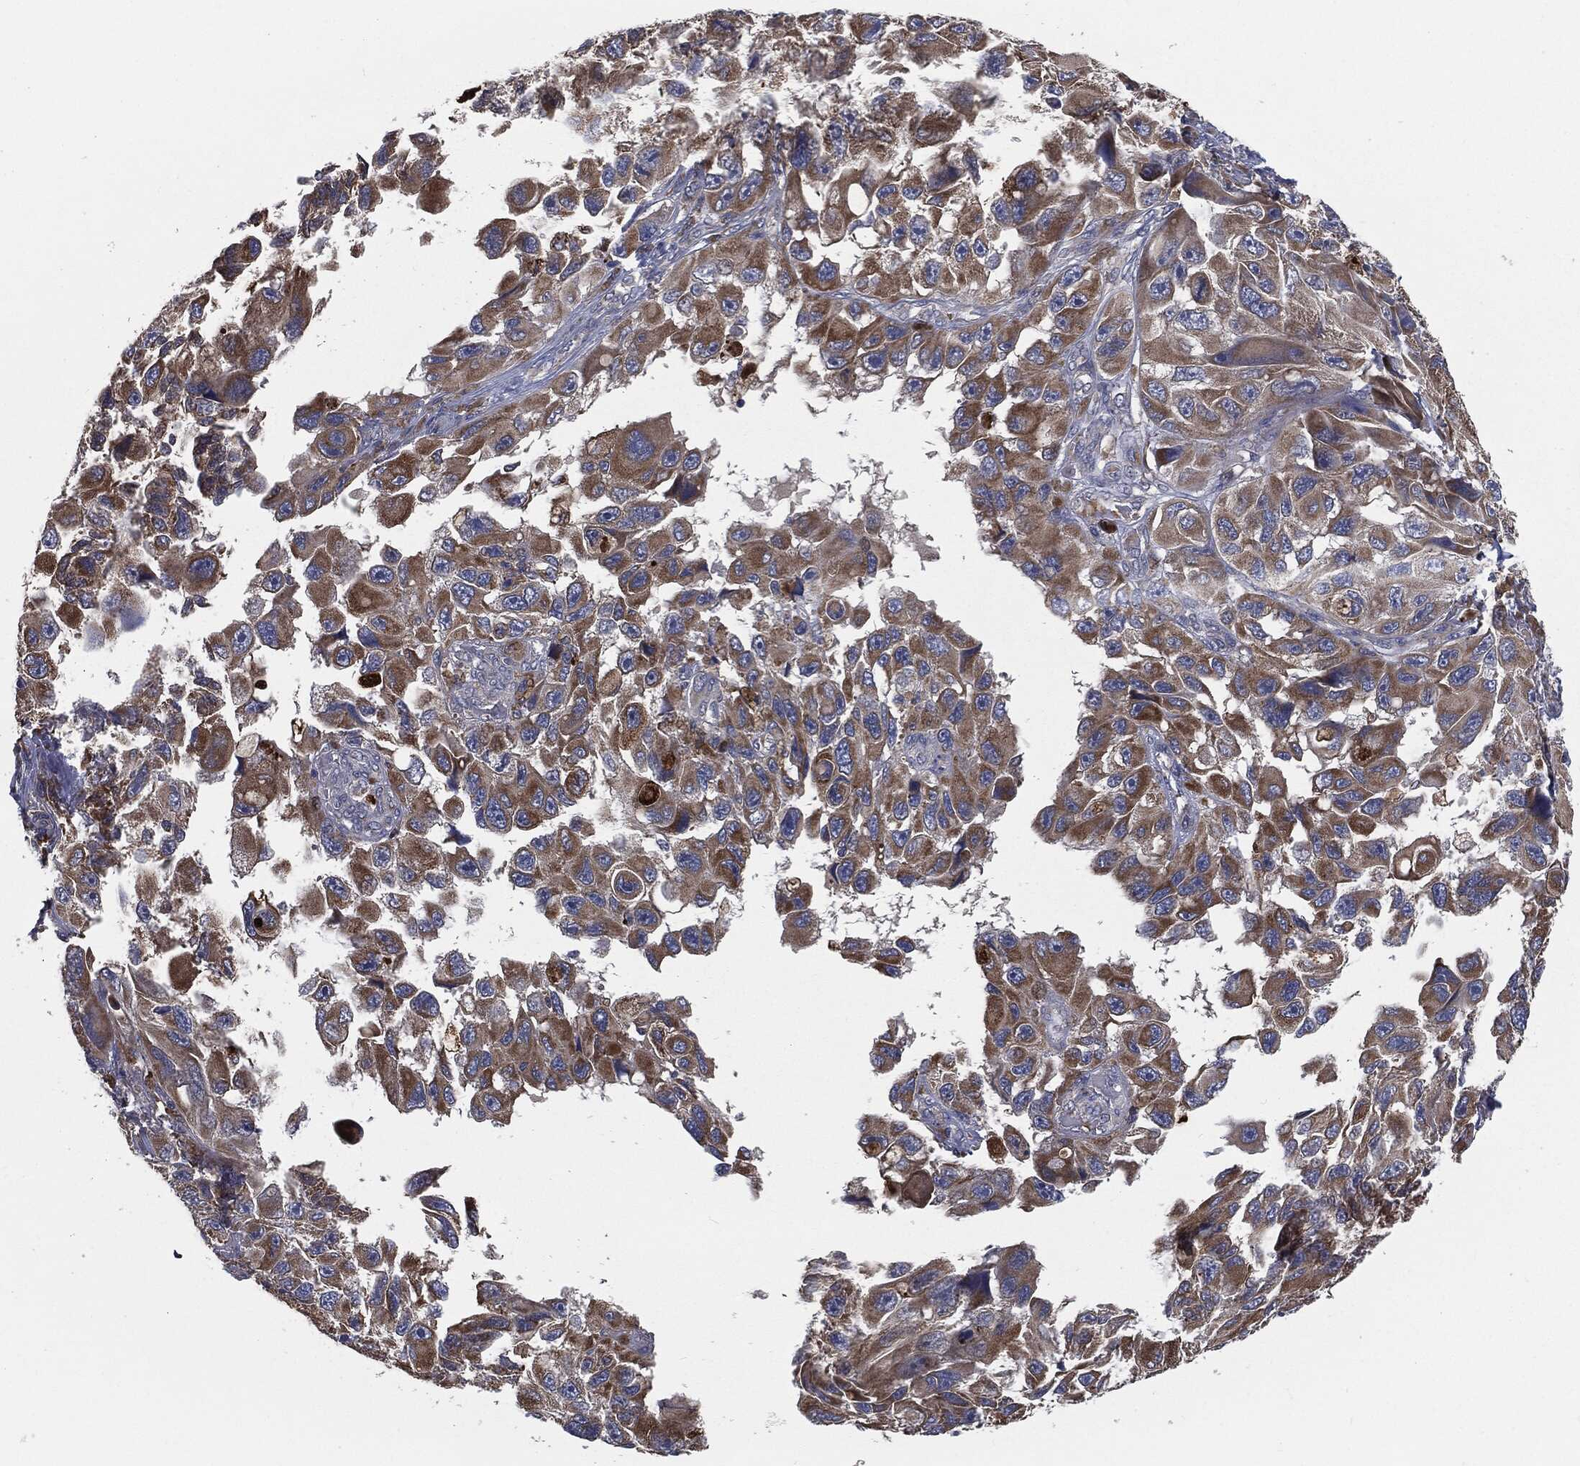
{"staining": {"intensity": "moderate", "quantity": ">75%", "location": "cytoplasmic/membranous"}, "tissue": "melanoma", "cell_type": "Tumor cells", "image_type": "cancer", "snomed": [{"axis": "morphology", "description": "Malignant melanoma, NOS"}, {"axis": "topography", "description": "Skin"}], "caption": "Immunohistochemical staining of malignant melanoma exhibits moderate cytoplasmic/membranous protein positivity in about >75% of tumor cells. The staining was performed using DAB (3,3'-diaminobenzidine), with brown indicating positive protein expression. Nuclei are stained blue with hematoxylin.", "gene": "PRDX4", "patient": {"sex": "female", "age": 73}}